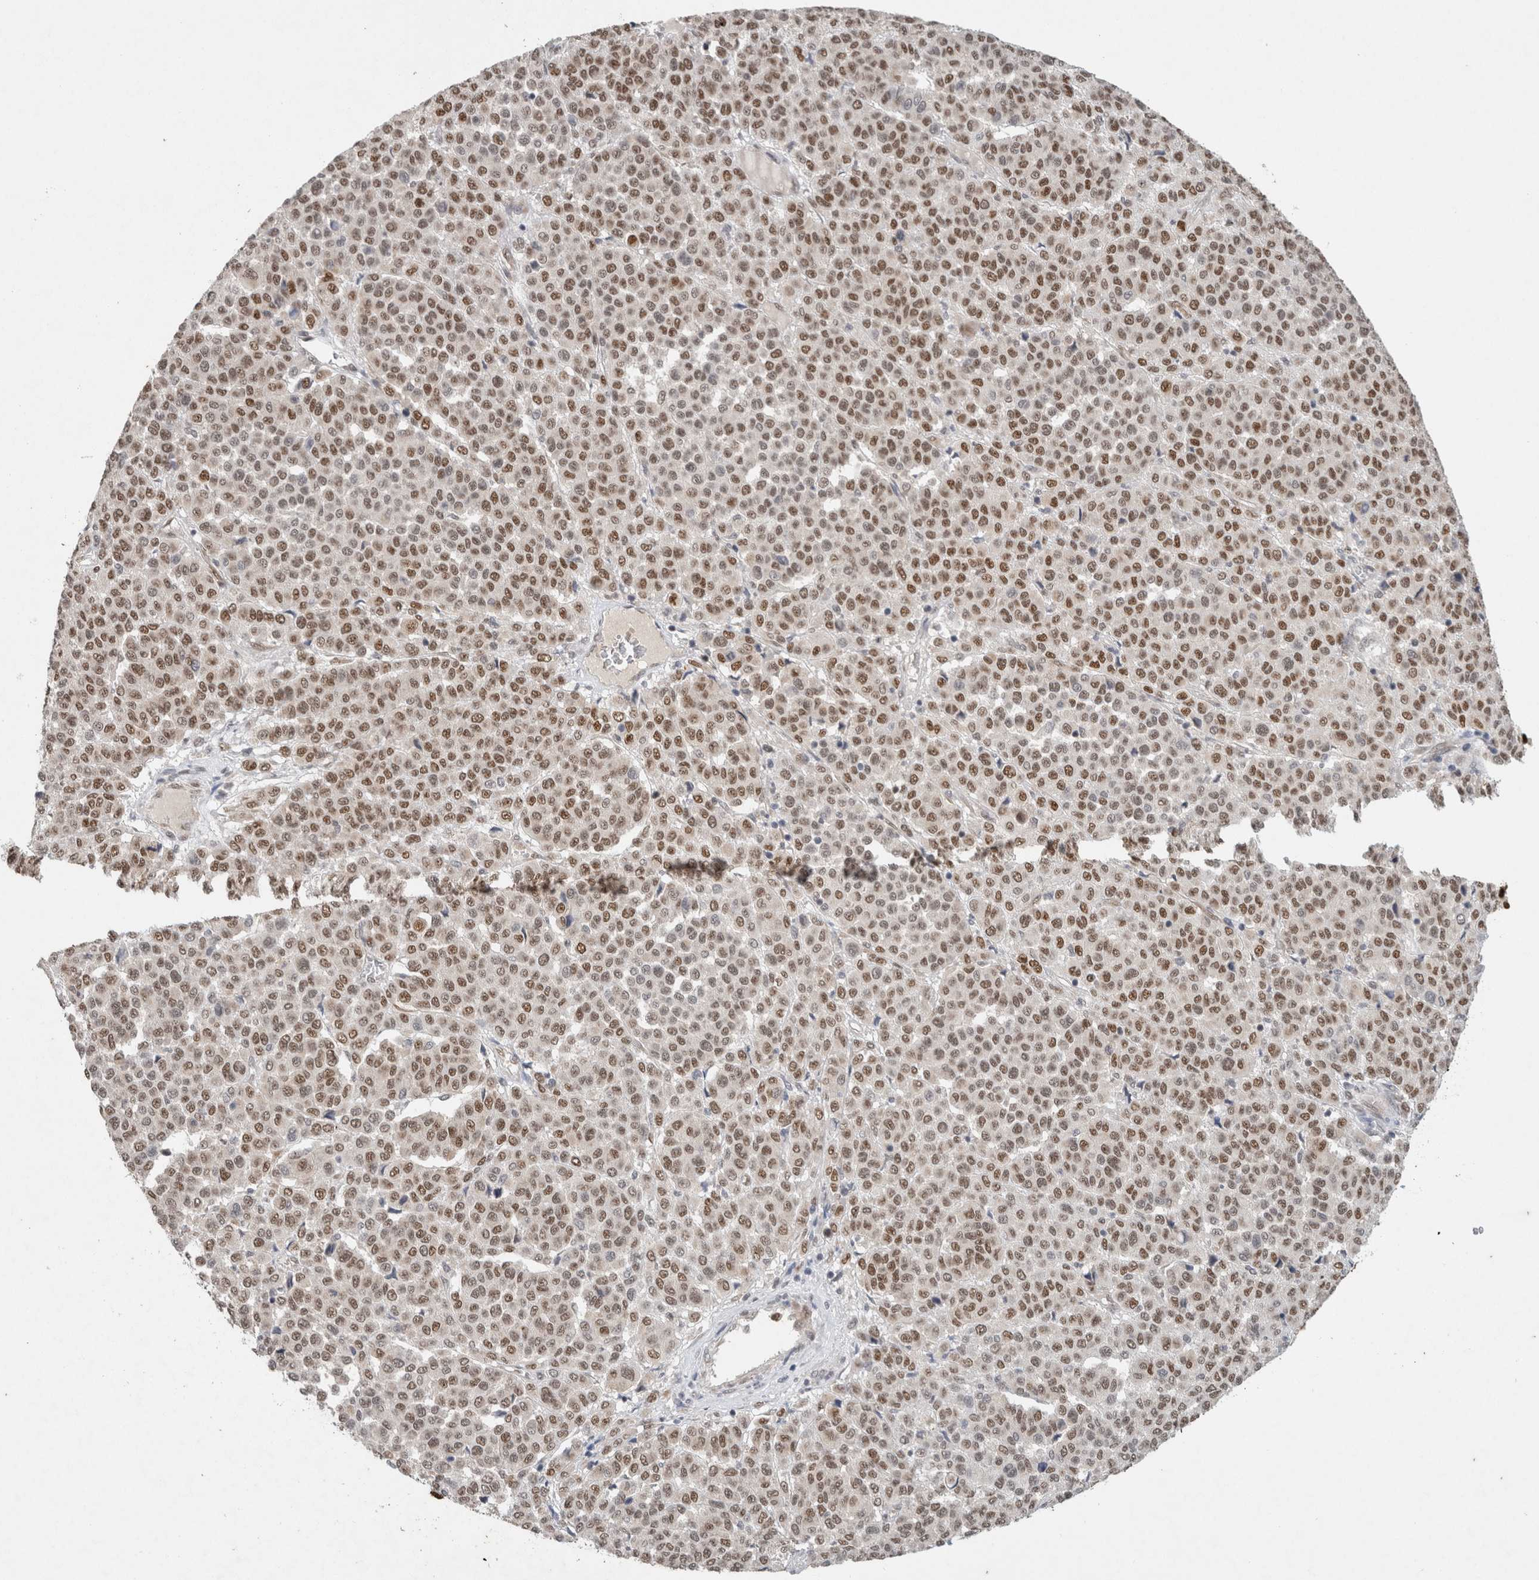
{"staining": {"intensity": "strong", "quantity": "25%-75%", "location": "nuclear"}, "tissue": "melanoma", "cell_type": "Tumor cells", "image_type": "cancer", "snomed": [{"axis": "morphology", "description": "Malignant melanoma, Metastatic site"}, {"axis": "topography", "description": "Pancreas"}], "caption": "Immunohistochemistry (DAB (3,3'-diaminobenzidine)) staining of melanoma demonstrates strong nuclear protein expression in about 25%-75% of tumor cells.", "gene": "DDX42", "patient": {"sex": "female", "age": 30}}